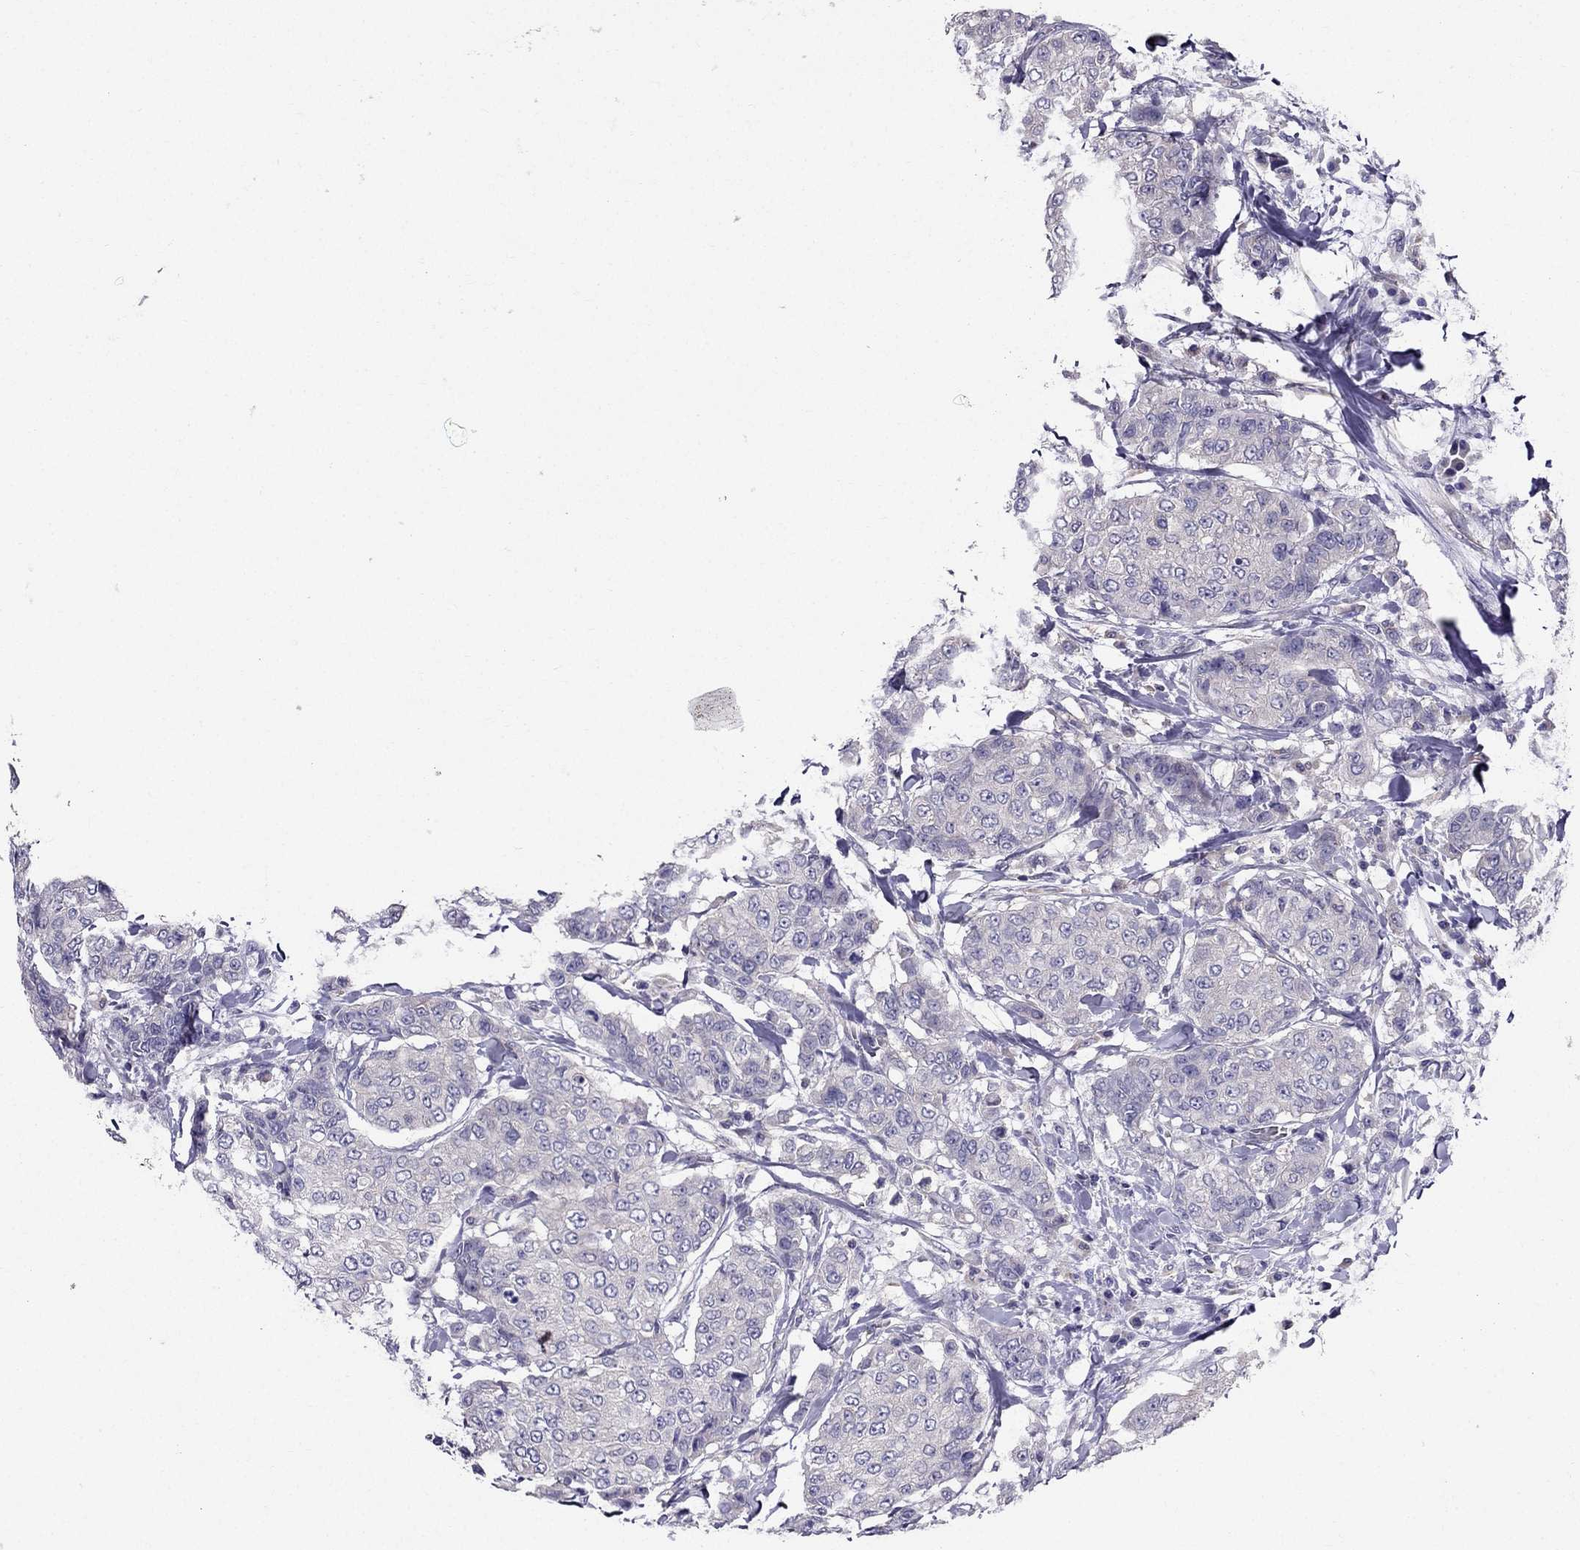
{"staining": {"intensity": "negative", "quantity": "none", "location": "none"}, "tissue": "breast cancer", "cell_type": "Tumor cells", "image_type": "cancer", "snomed": [{"axis": "morphology", "description": "Duct carcinoma"}, {"axis": "topography", "description": "Breast"}], "caption": "Tumor cells show no significant staining in invasive ductal carcinoma (breast). Brightfield microscopy of immunohistochemistry (IHC) stained with DAB (brown) and hematoxylin (blue), captured at high magnification.", "gene": "AAK1", "patient": {"sex": "female", "age": 27}}